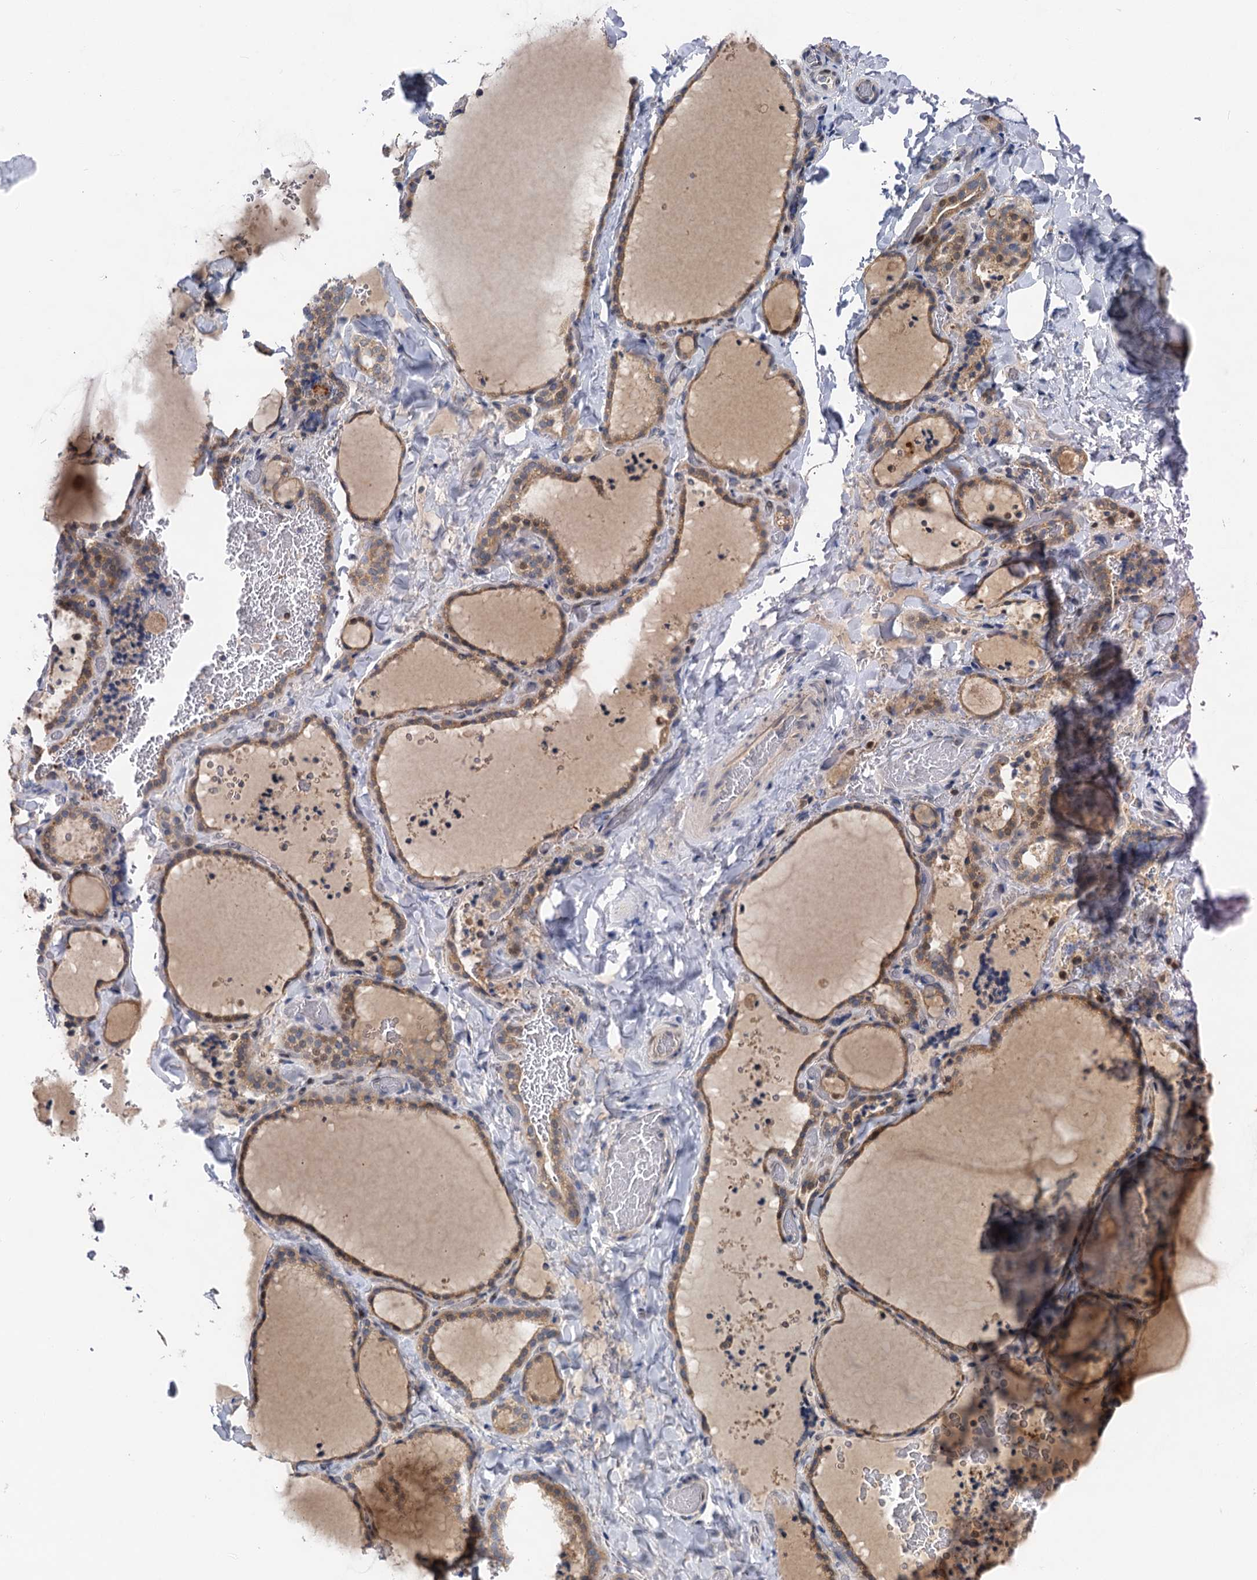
{"staining": {"intensity": "moderate", "quantity": "25%-75%", "location": "cytoplasmic/membranous"}, "tissue": "thyroid gland", "cell_type": "Glandular cells", "image_type": "normal", "snomed": [{"axis": "morphology", "description": "Normal tissue, NOS"}, {"axis": "topography", "description": "Thyroid gland"}], "caption": "Brown immunohistochemical staining in benign thyroid gland reveals moderate cytoplasmic/membranous positivity in approximately 25%-75% of glandular cells. (Stains: DAB (3,3'-diaminobenzidine) in brown, nuclei in blue, Microscopy: brightfield microscopy at high magnification).", "gene": "TMEM39A", "patient": {"sex": "female", "age": 22}}